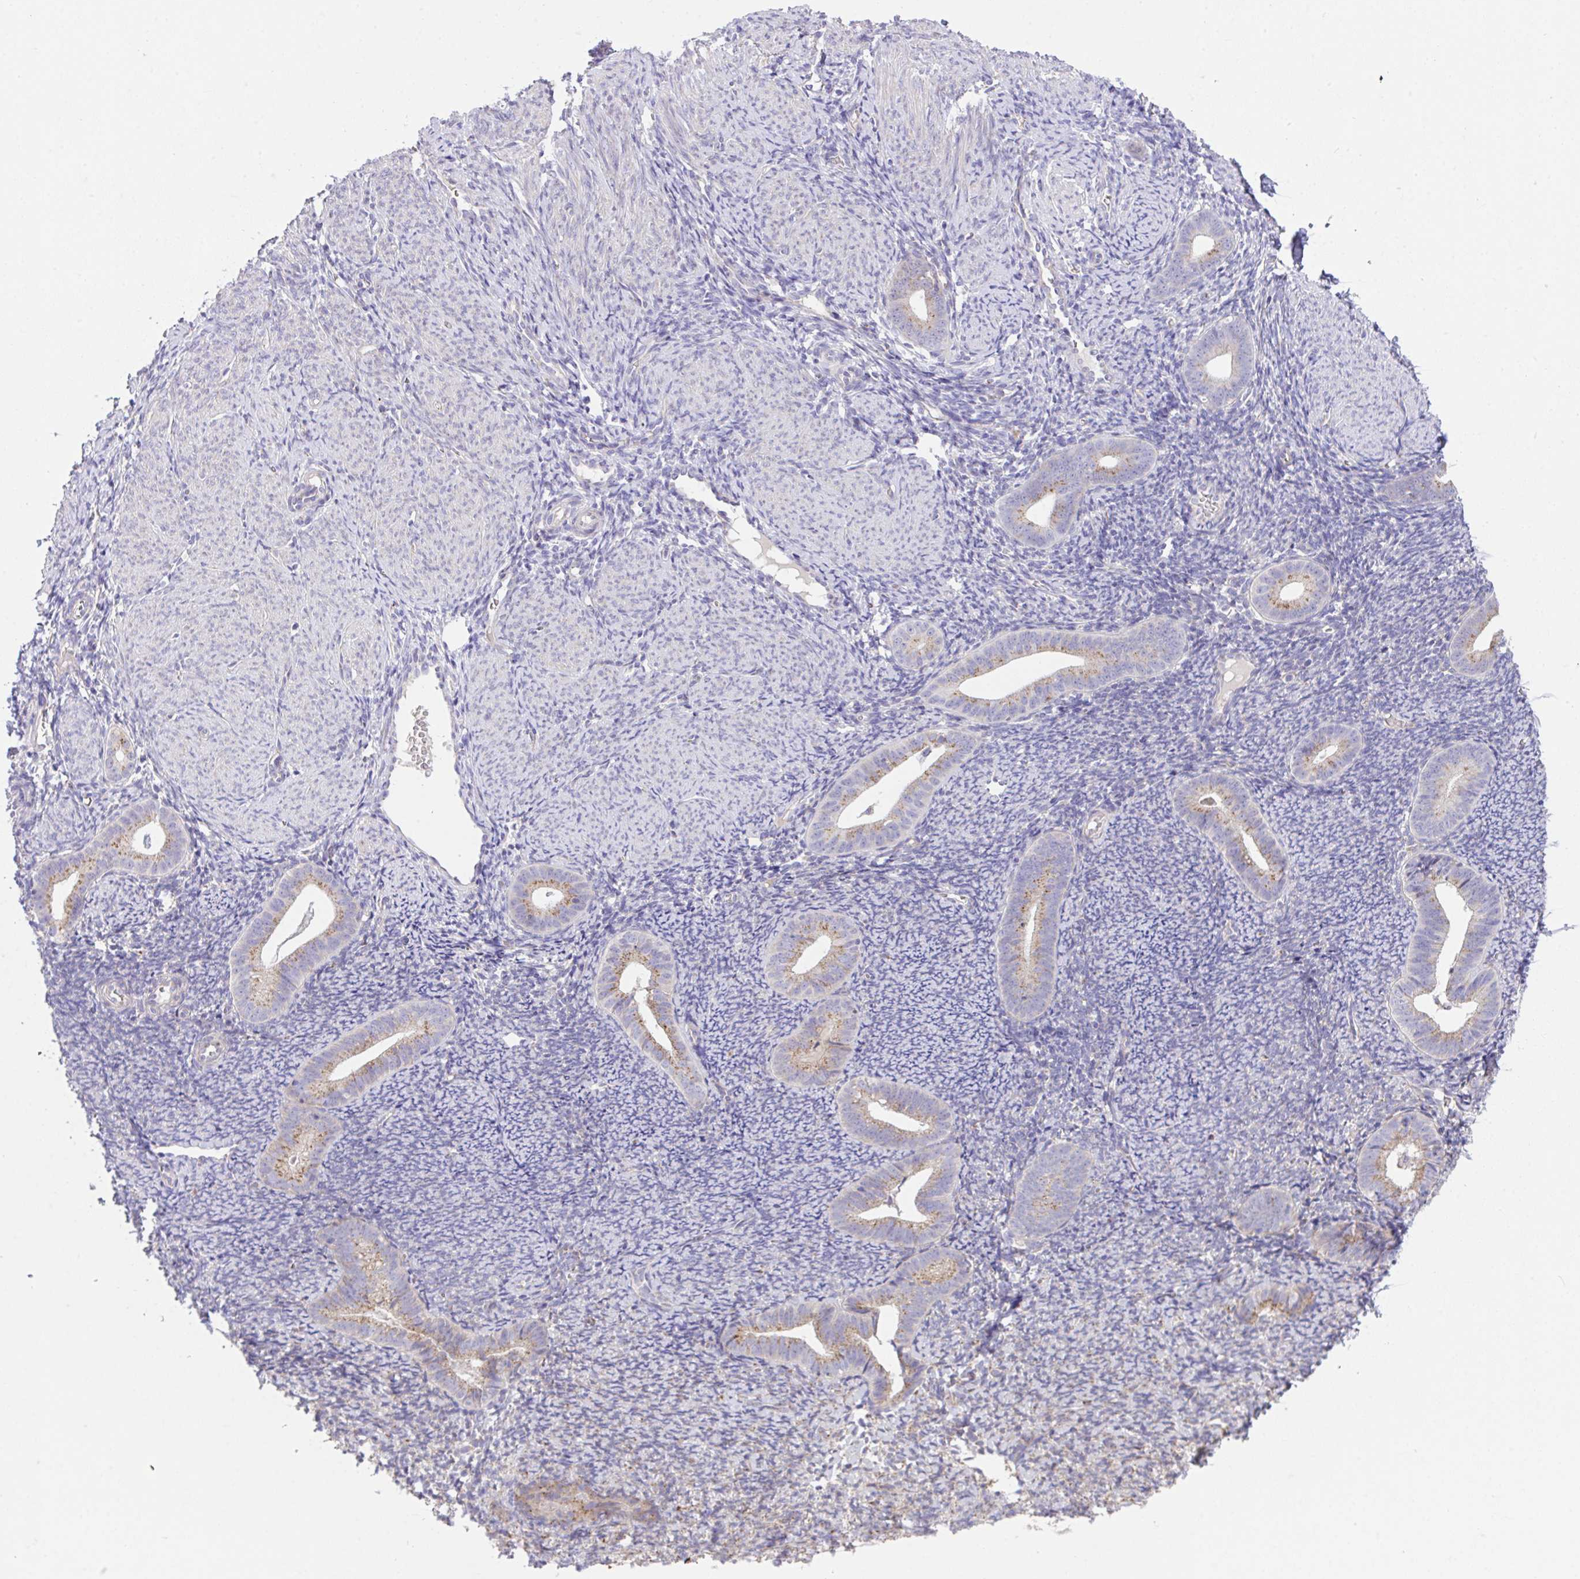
{"staining": {"intensity": "negative", "quantity": "none", "location": "none"}, "tissue": "endometrium", "cell_type": "Cells in endometrial stroma", "image_type": "normal", "snomed": [{"axis": "morphology", "description": "Normal tissue, NOS"}, {"axis": "topography", "description": "Endometrium"}], "caption": "Immunohistochemistry micrograph of benign endometrium stained for a protein (brown), which displays no positivity in cells in endometrial stroma. (DAB (3,3'-diaminobenzidine) IHC with hematoxylin counter stain).", "gene": "MIA3", "patient": {"sex": "female", "age": 39}}